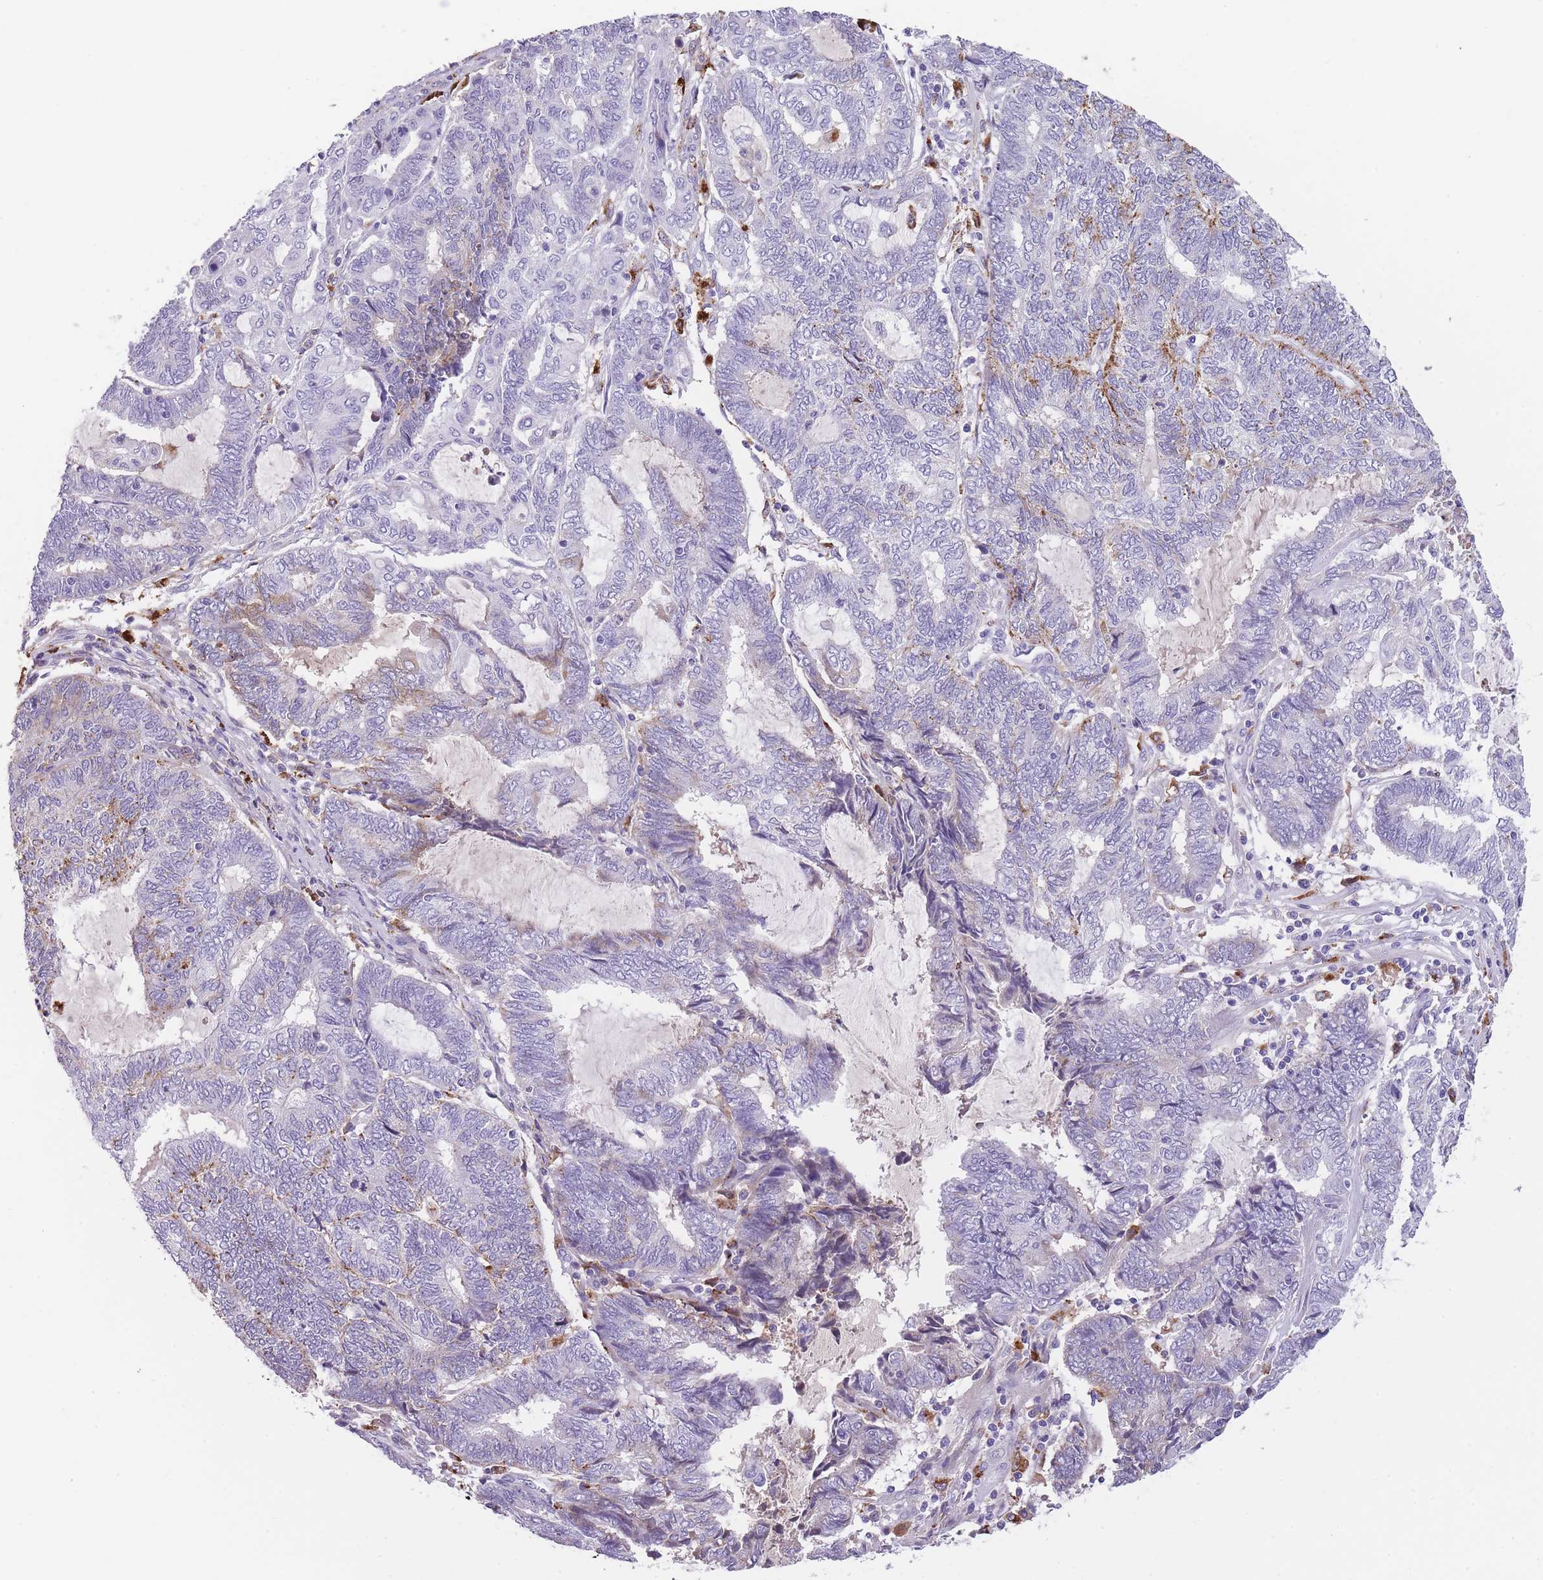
{"staining": {"intensity": "weak", "quantity": "<25%", "location": "cytoplasmic/membranous"}, "tissue": "endometrial cancer", "cell_type": "Tumor cells", "image_type": "cancer", "snomed": [{"axis": "morphology", "description": "Adenocarcinoma, NOS"}, {"axis": "topography", "description": "Uterus"}, {"axis": "topography", "description": "Endometrium"}], "caption": "The histopathology image shows no staining of tumor cells in endometrial cancer.", "gene": "GNAT1", "patient": {"sex": "female", "age": 70}}